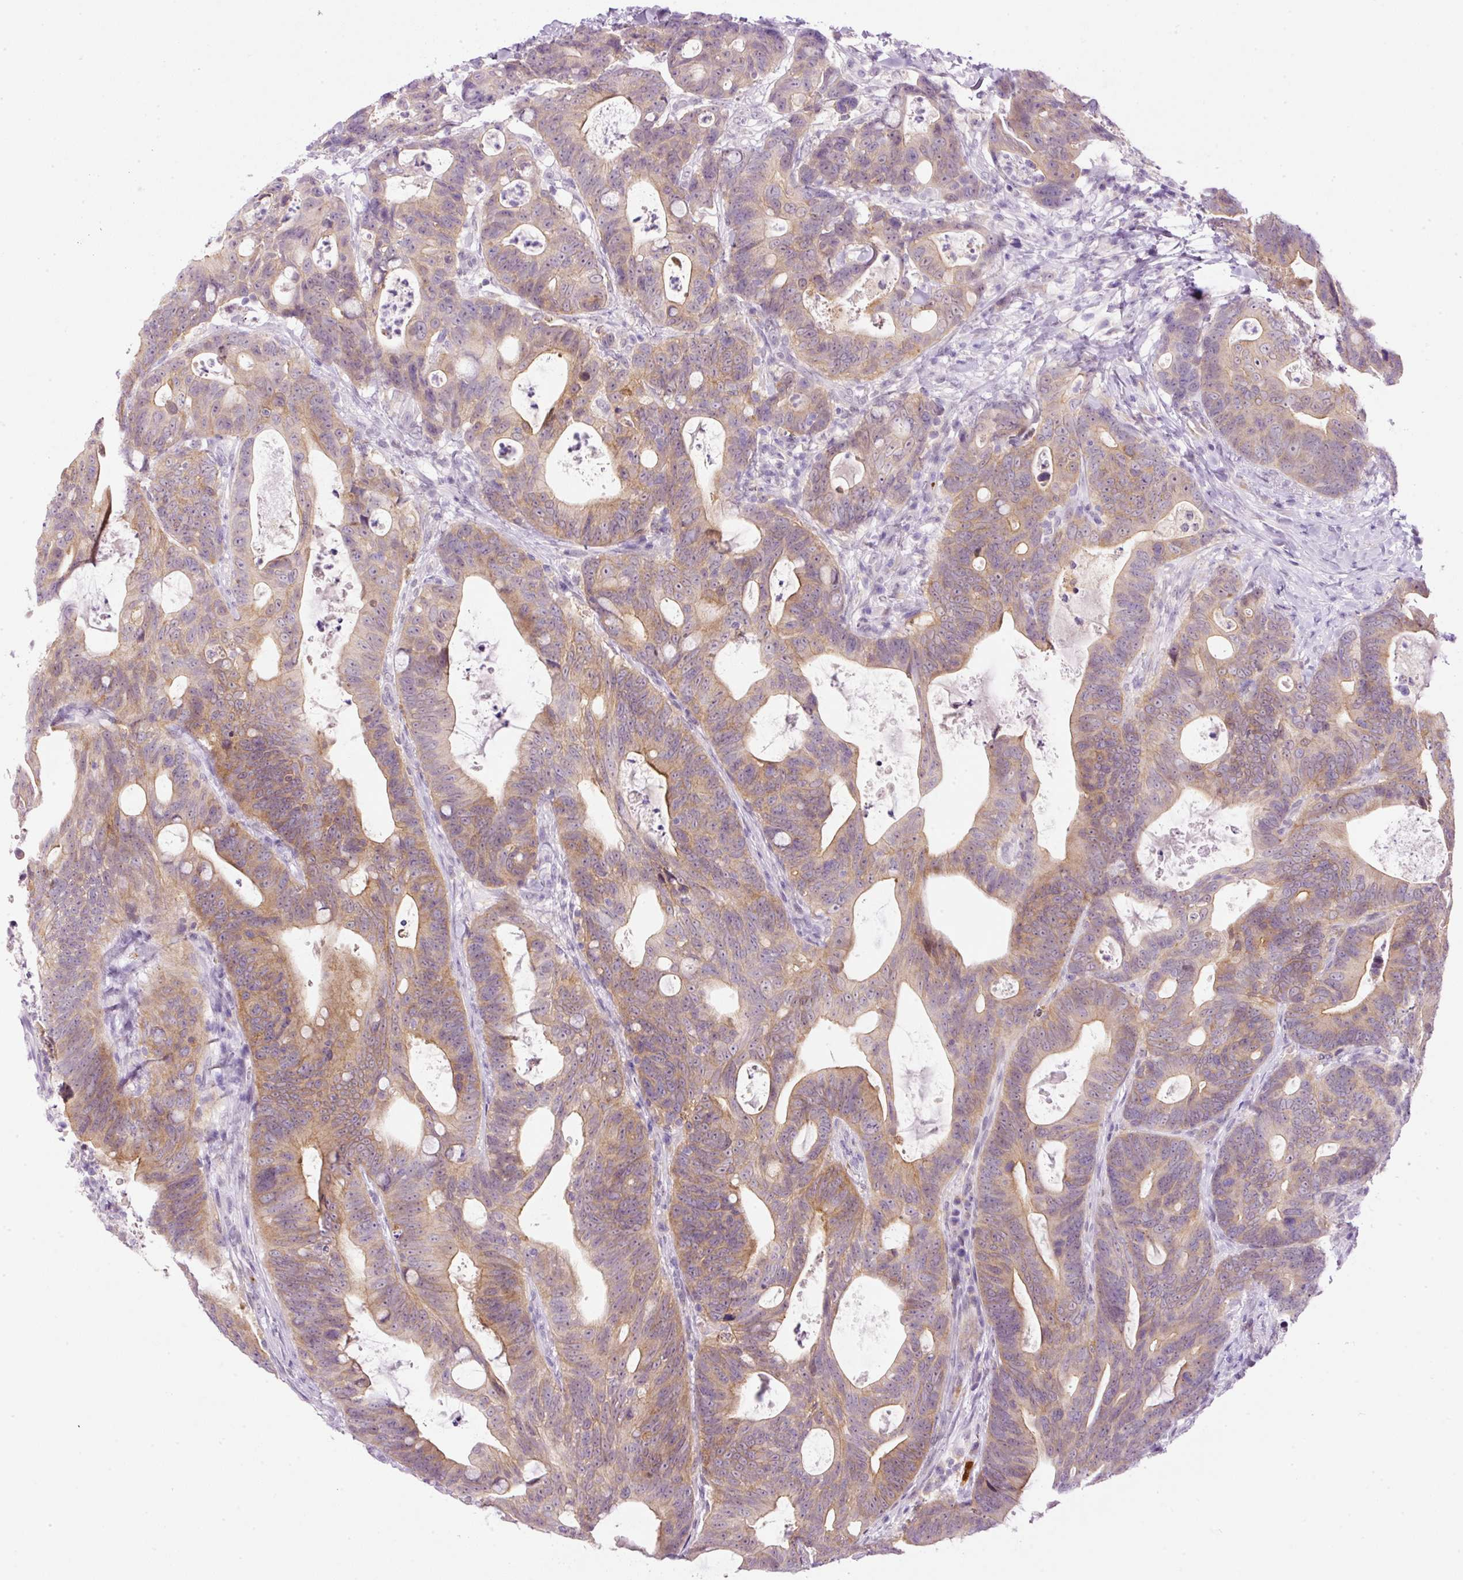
{"staining": {"intensity": "moderate", "quantity": ">75%", "location": "cytoplasmic/membranous,nuclear"}, "tissue": "colorectal cancer", "cell_type": "Tumor cells", "image_type": "cancer", "snomed": [{"axis": "morphology", "description": "Adenocarcinoma, NOS"}, {"axis": "topography", "description": "Colon"}], "caption": "The photomicrograph demonstrates staining of colorectal adenocarcinoma, revealing moderate cytoplasmic/membranous and nuclear protein expression (brown color) within tumor cells.", "gene": "SRC", "patient": {"sex": "female", "age": 82}}